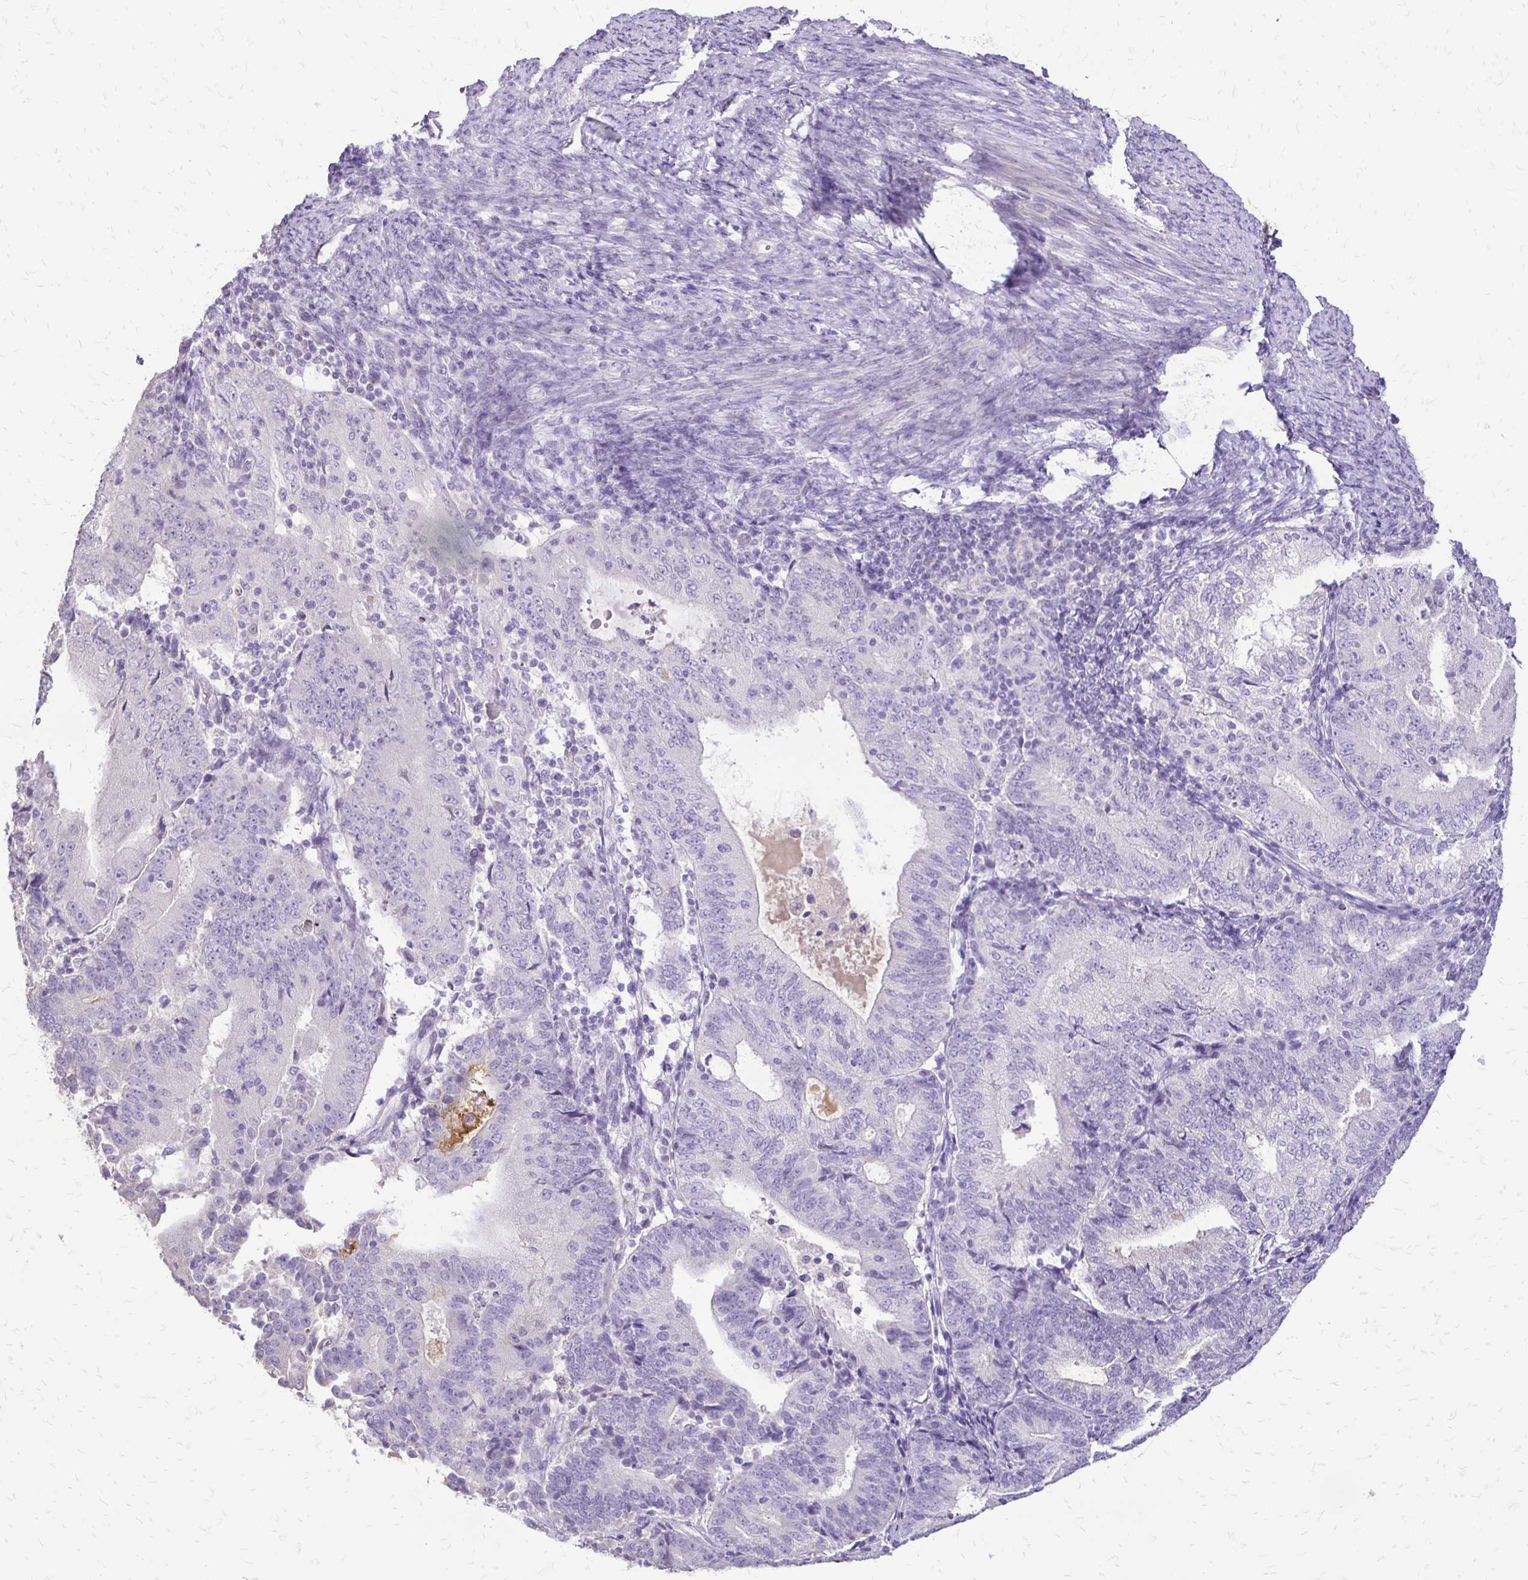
{"staining": {"intensity": "negative", "quantity": "none", "location": "none"}, "tissue": "endometrial cancer", "cell_type": "Tumor cells", "image_type": "cancer", "snomed": [{"axis": "morphology", "description": "Adenocarcinoma, NOS"}, {"axis": "topography", "description": "Endometrium"}], "caption": "The IHC histopathology image has no significant staining in tumor cells of endometrial cancer (adenocarcinoma) tissue. Nuclei are stained in blue.", "gene": "ALPG", "patient": {"sex": "female", "age": 70}}